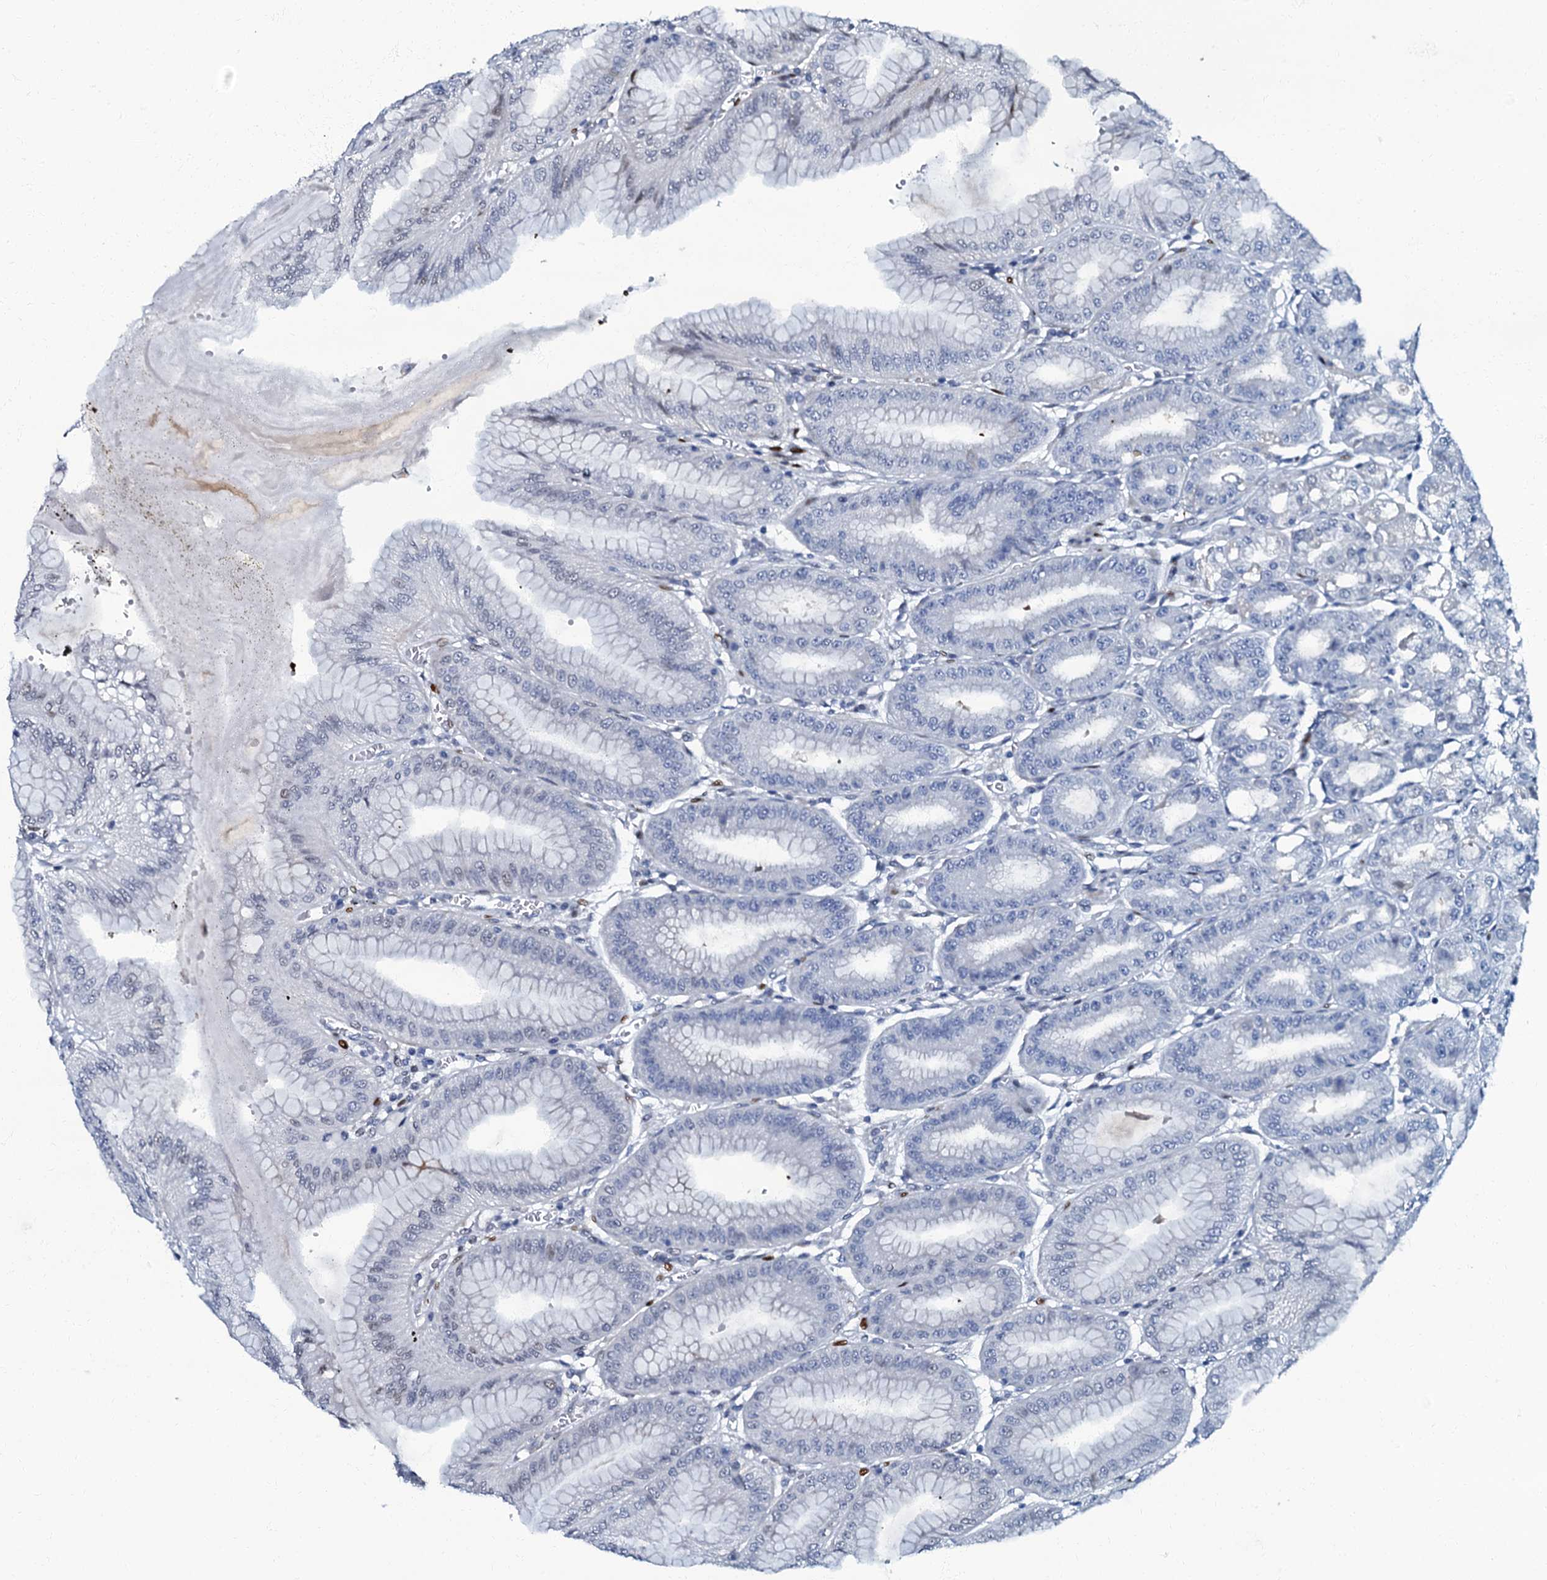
{"staining": {"intensity": "moderate", "quantity": "<25%", "location": "cytoplasmic/membranous"}, "tissue": "stomach", "cell_type": "Glandular cells", "image_type": "normal", "snomed": [{"axis": "morphology", "description": "Normal tissue, NOS"}, {"axis": "topography", "description": "Stomach, lower"}], "caption": "Protein analysis of unremarkable stomach displays moderate cytoplasmic/membranous expression in approximately <25% of glandular cells. (IHC, brightfield microscopy, high magnification).", "gene": "MFSD5", "patient": {"sex": "male", "age": 71}}